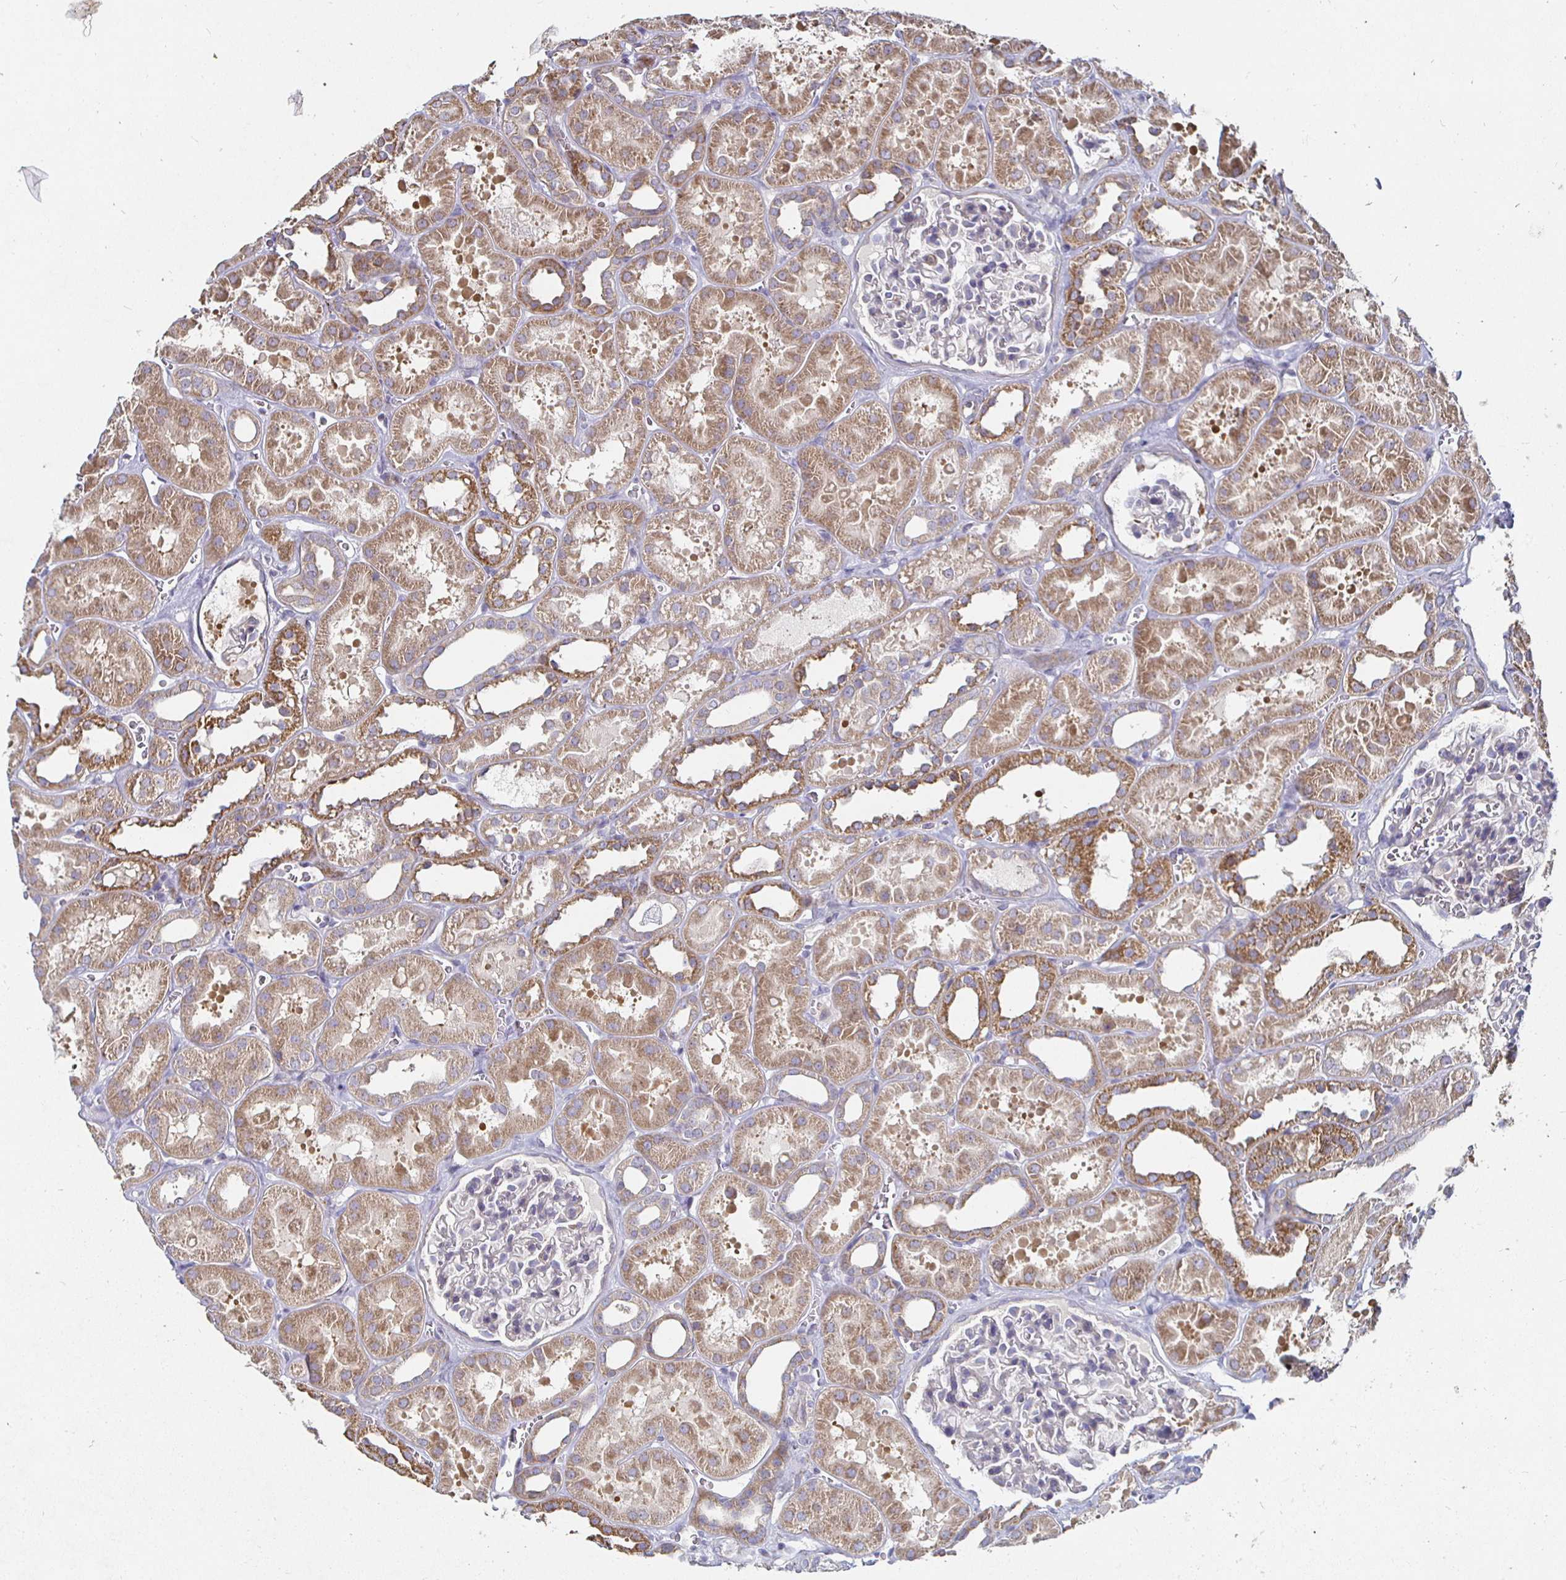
{"staining": {"intensity": "negative", "quantity": "none", "location": "none"}, "tissue": "kidney", "cell_type": "Cells in glomeruli", "image_type": "normal", "snomed": [{"axis": "morphology", "description": "Normal tissue, NOS"}, {"axis": "topography", "description": "Kidney"}], "caption": "This is an immunohistochemistry photomicrograph of benign kidney. There is no positivity in cells in glomeruli.", "gene": "NRSN1", "patient": {"sex": "female", "age": 41}}